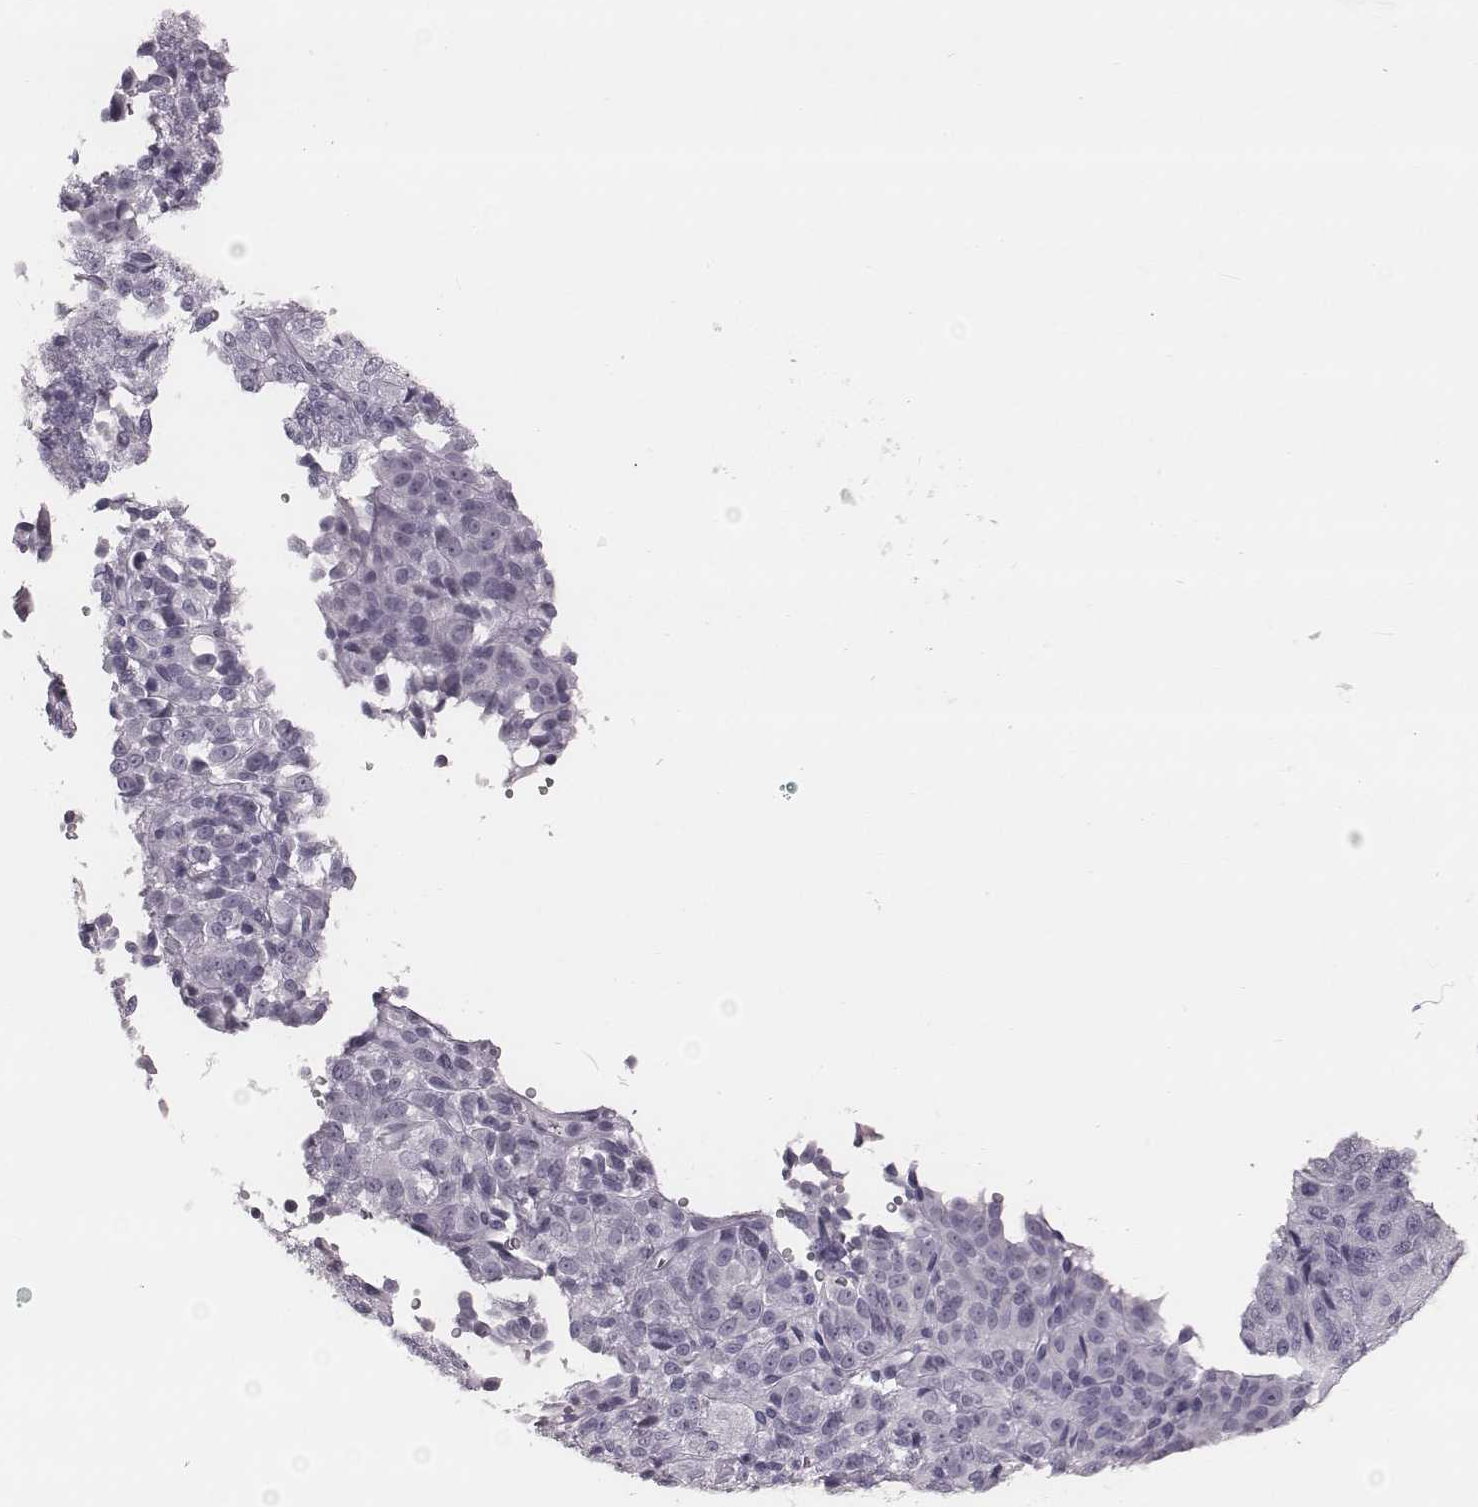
{"staining": {"intensity": "negative", "quantity": "none", "location": "none"}, "tissue": "melanoma", "cell_type": "Tumor cells", "image_type": "cancer", "snomed": [{"axis": "morphology", "description": "Malignant melanoma, Metastatic site"}, {"axis": "topography", "description": "Brain"}], "caption": "Immunohistochemistry (IHC) micrograph of neoplastic tissue: melanoma stained with DAB displays no significant protein staining in tumor cells.", "gene": "KRT74", "patient": {"sex": "female", "age": 56}}